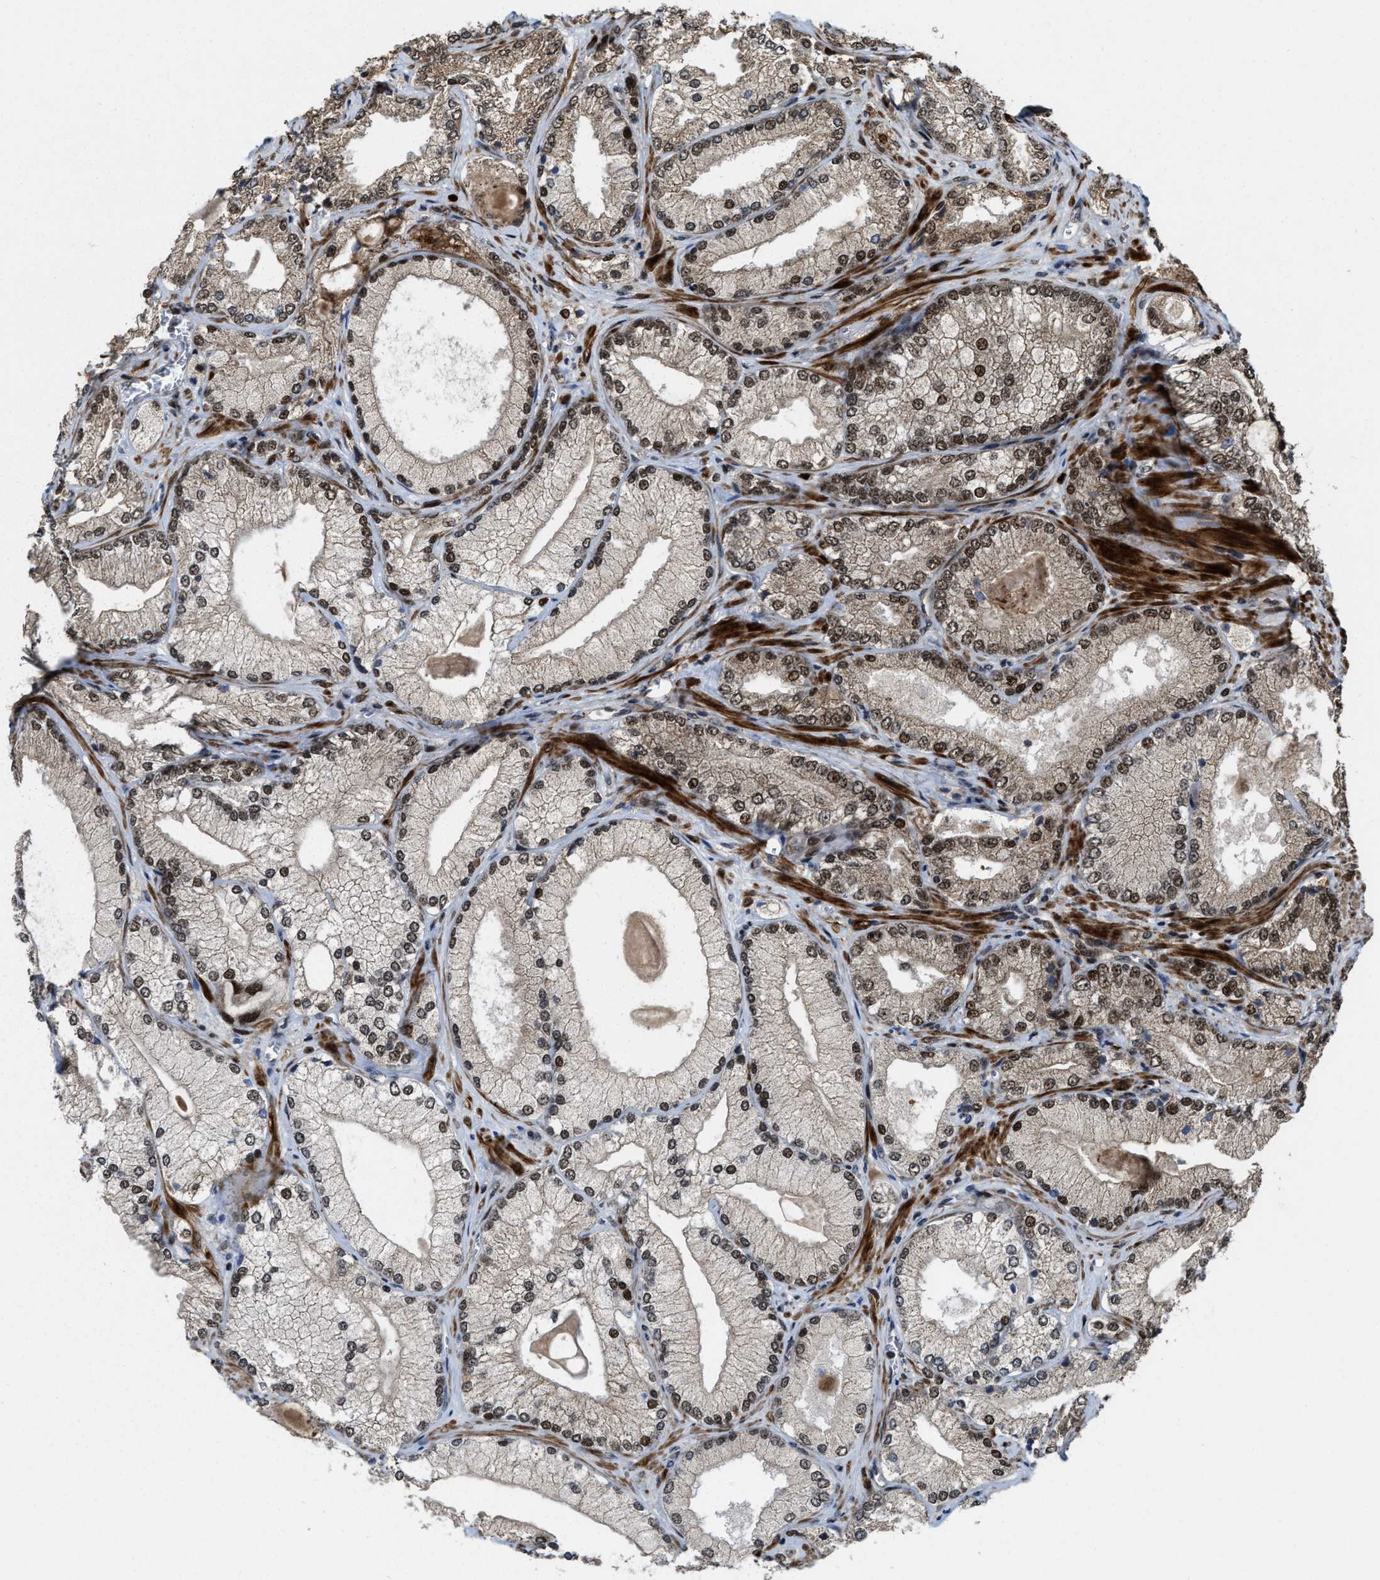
{"staining": {"intensity": "moderate", "quantity": ">75%", "location": "nuclear"}, "tissue": "prostate cancer", "cell_type": "Tumor cells", "image_type": "cancer", "snomed": [{"axis": "morphology", "description": "Adenocarcinoma, Low grade"}, {"axis": "topography", "description": "Prostate"}], "caption": "Immunohistochemical staining of prostate cancer (adenocarcinoma (low-grade)) reveals medium levels of moderate nuclear protein positivity in about >75% of tumor cells. The protein of interest is shown in brown color, while the nuclei are stained blue.", "gene": "ZNF250", "patient": {"sex": "male", "age": 65}}